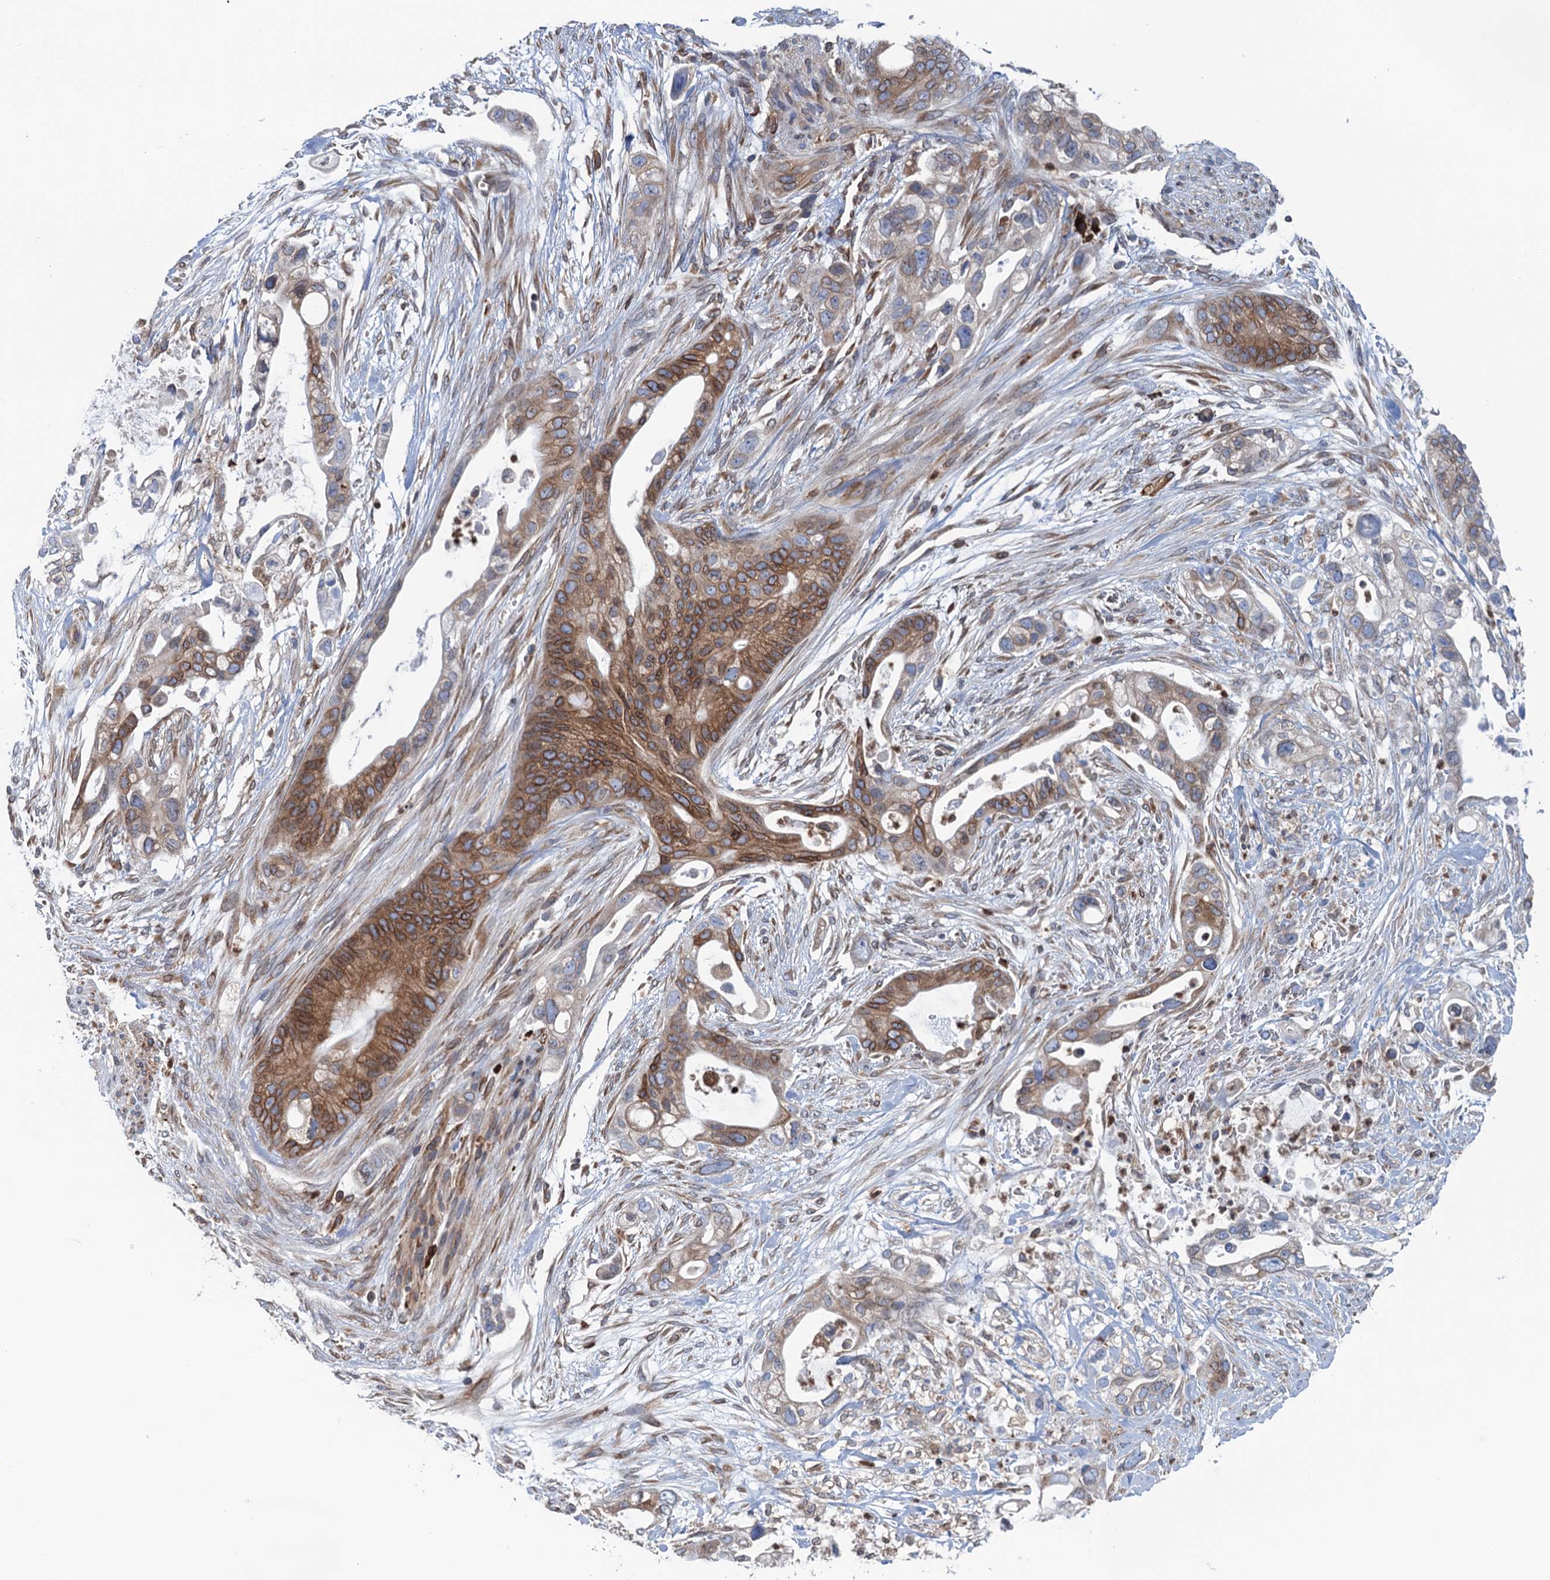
{"staining": {"intensity": "moderate", "quantity": "25%-75%", "location": "cytoplasmic/membranous"}, "tissue": "pancreatic cancer", "cell_type": "Tumor cells", "image_type": "cancer", "snomed": [{"axis": "morphology", "description": "Adenocarcinoma, NOS"}, {"axis": "topography", "description": "Pancreas"}], "caption": "Protein expression analysis of human adenocarcinoma (pancreatic) reveals moderate cytoplasmic/membranous staining in about 25%-75% of tumor cells.", "gene": "TMEM205", "patient": {"sex": "male", "age": 53}}